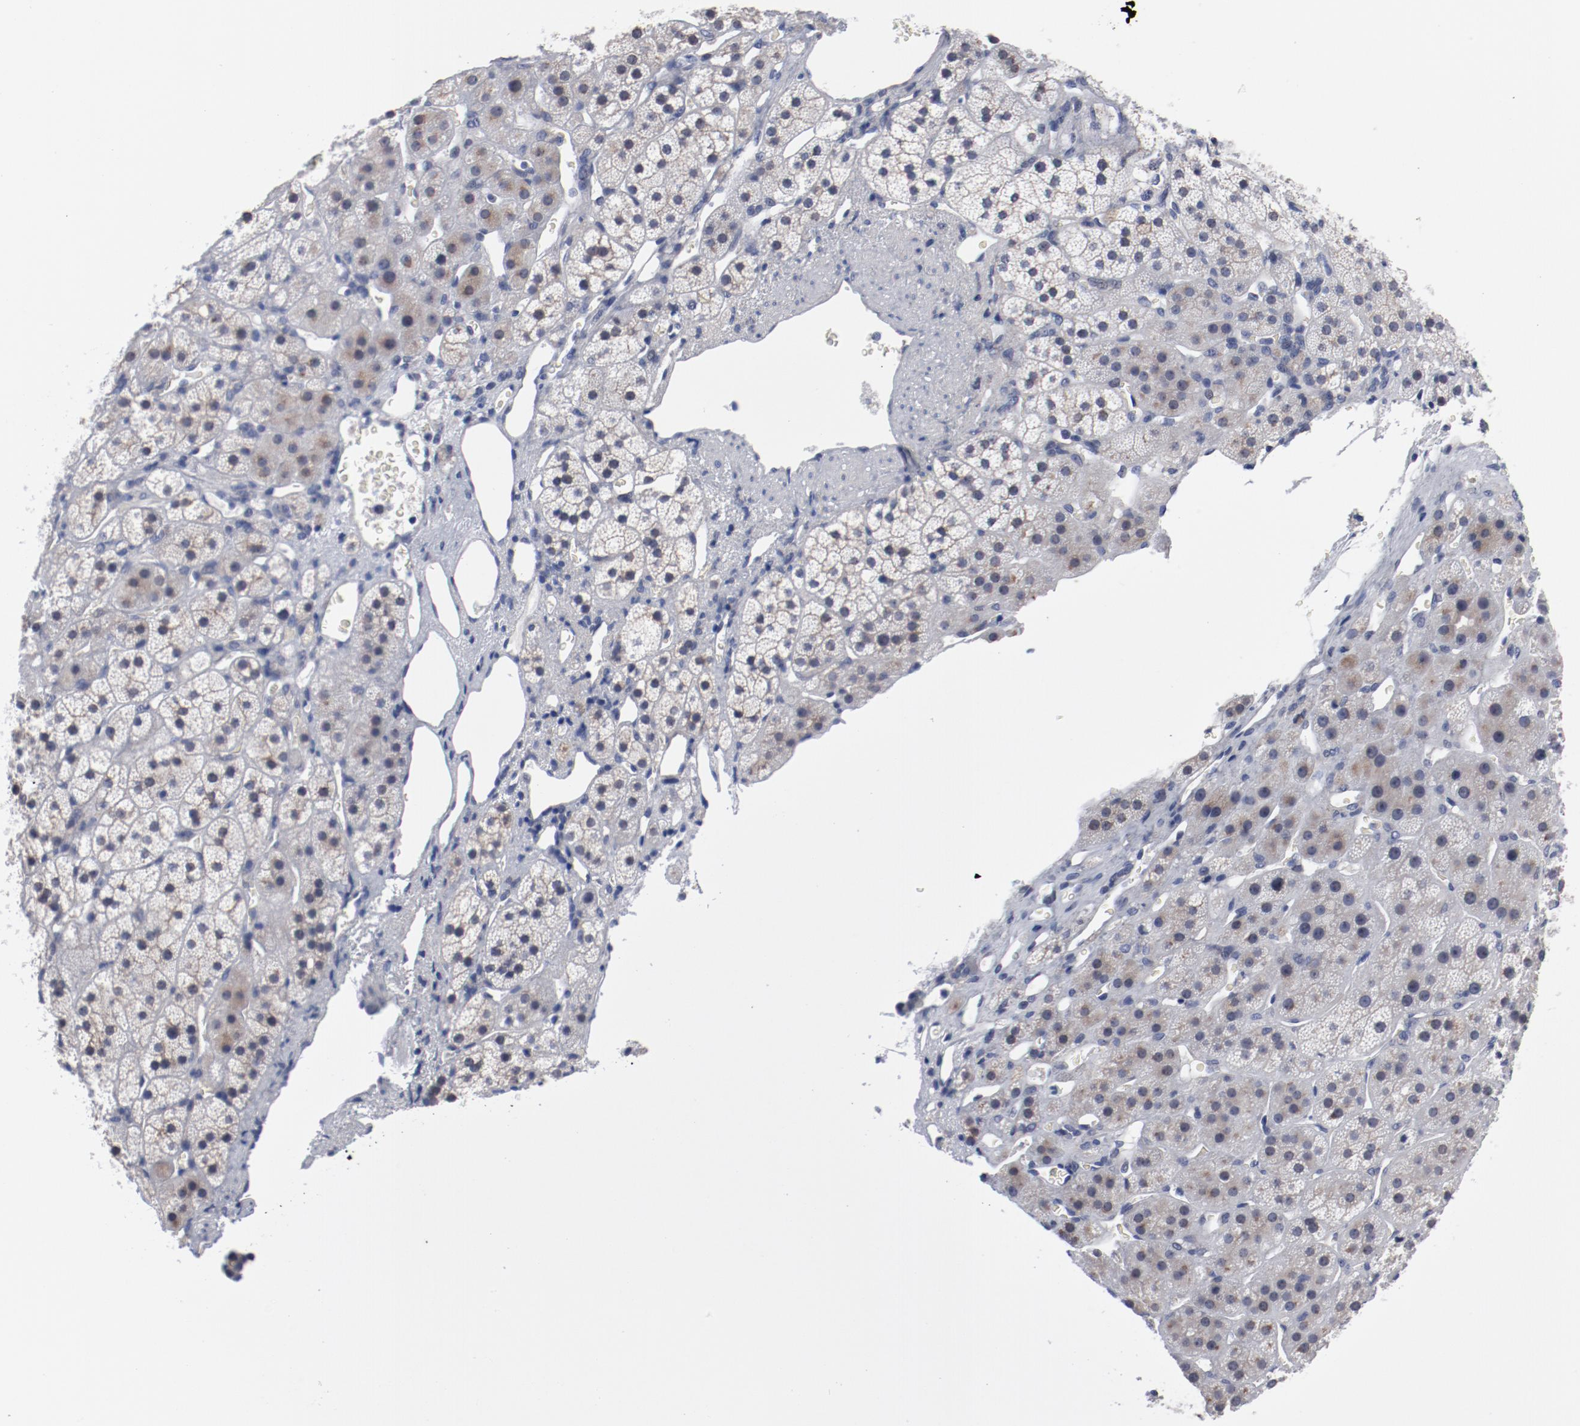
{"staining": {"intensity": "moderate", "quantity": "<25%", "location": "cytoplasmic/membranous"}, "tissue": "adrenal gland", "cell_type": "Glandular cells", "image_type": "normal", "snomed": [{"axis": "morphology", "description": "Normal tissue, NOS"}, {"axis": "topography", "description": "Adrenal gland"}], "caption": "Brown immunohistochemical staining in unremarkable adrenal gland displays moderate cytoplasmic/membranous positivity in about <25% of glandular cells.", "gene": "GPR143", "patient": {"sex": "female", "age": 44}}